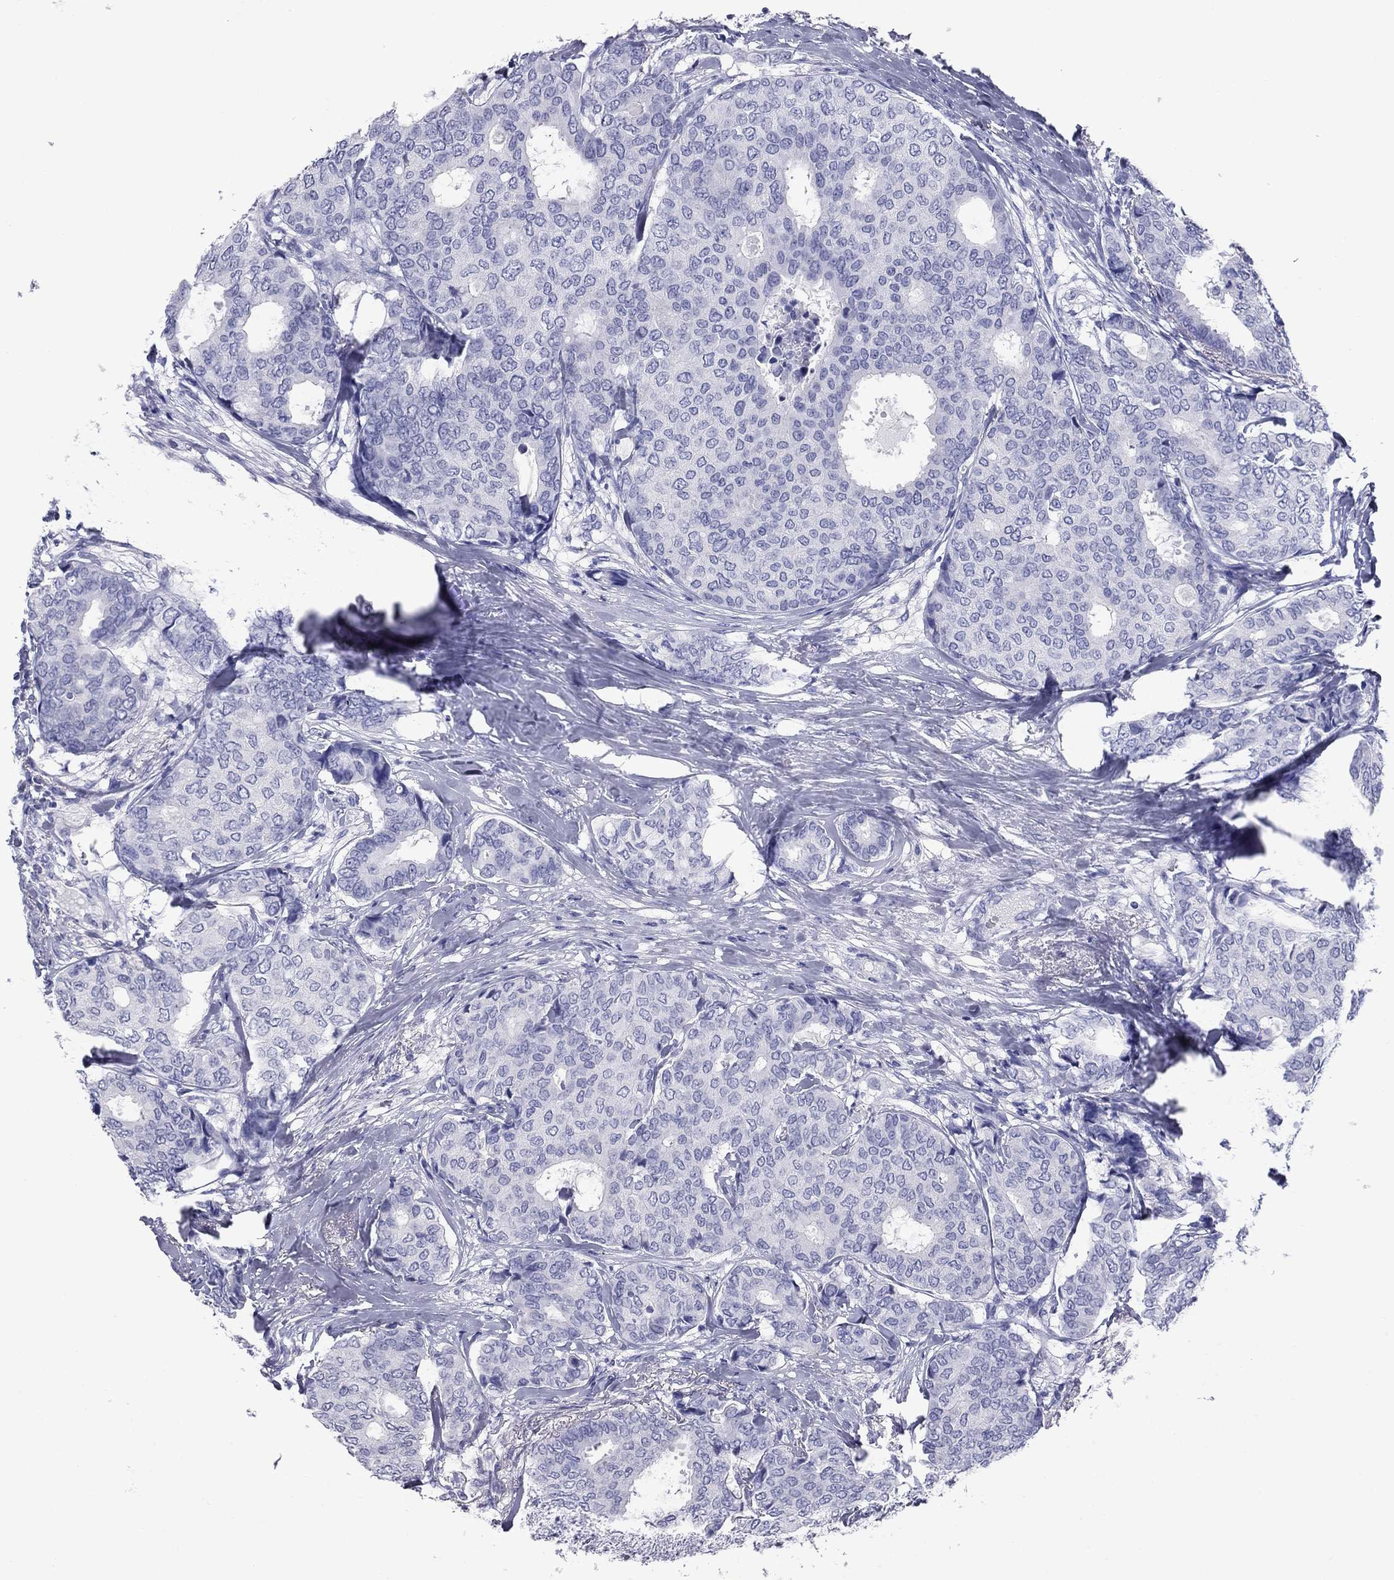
{"staining": {"intensity": "negative", "quantity": "none", "location": "none"}, "tissue": "breast cancer", "cell_type": "Tumor cells", "image_type": "cancer", "snomed": [{"axis": "morphology", "description": "Duct carcinoma"}, {"axis": "topography", "description": "Breast"}], "caption": "This photomicrograph is of invasive ductal carcinoma (breast) stained with immunohistochemistry (IHC) to label a protein in brown with the nuclei are counter-stained blue. There is no positivity in tumor cells. The staining is performed using DAB (3,3'-diaminobenzidine) brown chromogen with nuclei counter-stained in using hematoxylin.", "gene": "NPPA", "patient": {"sex": "female", "age": 75}}